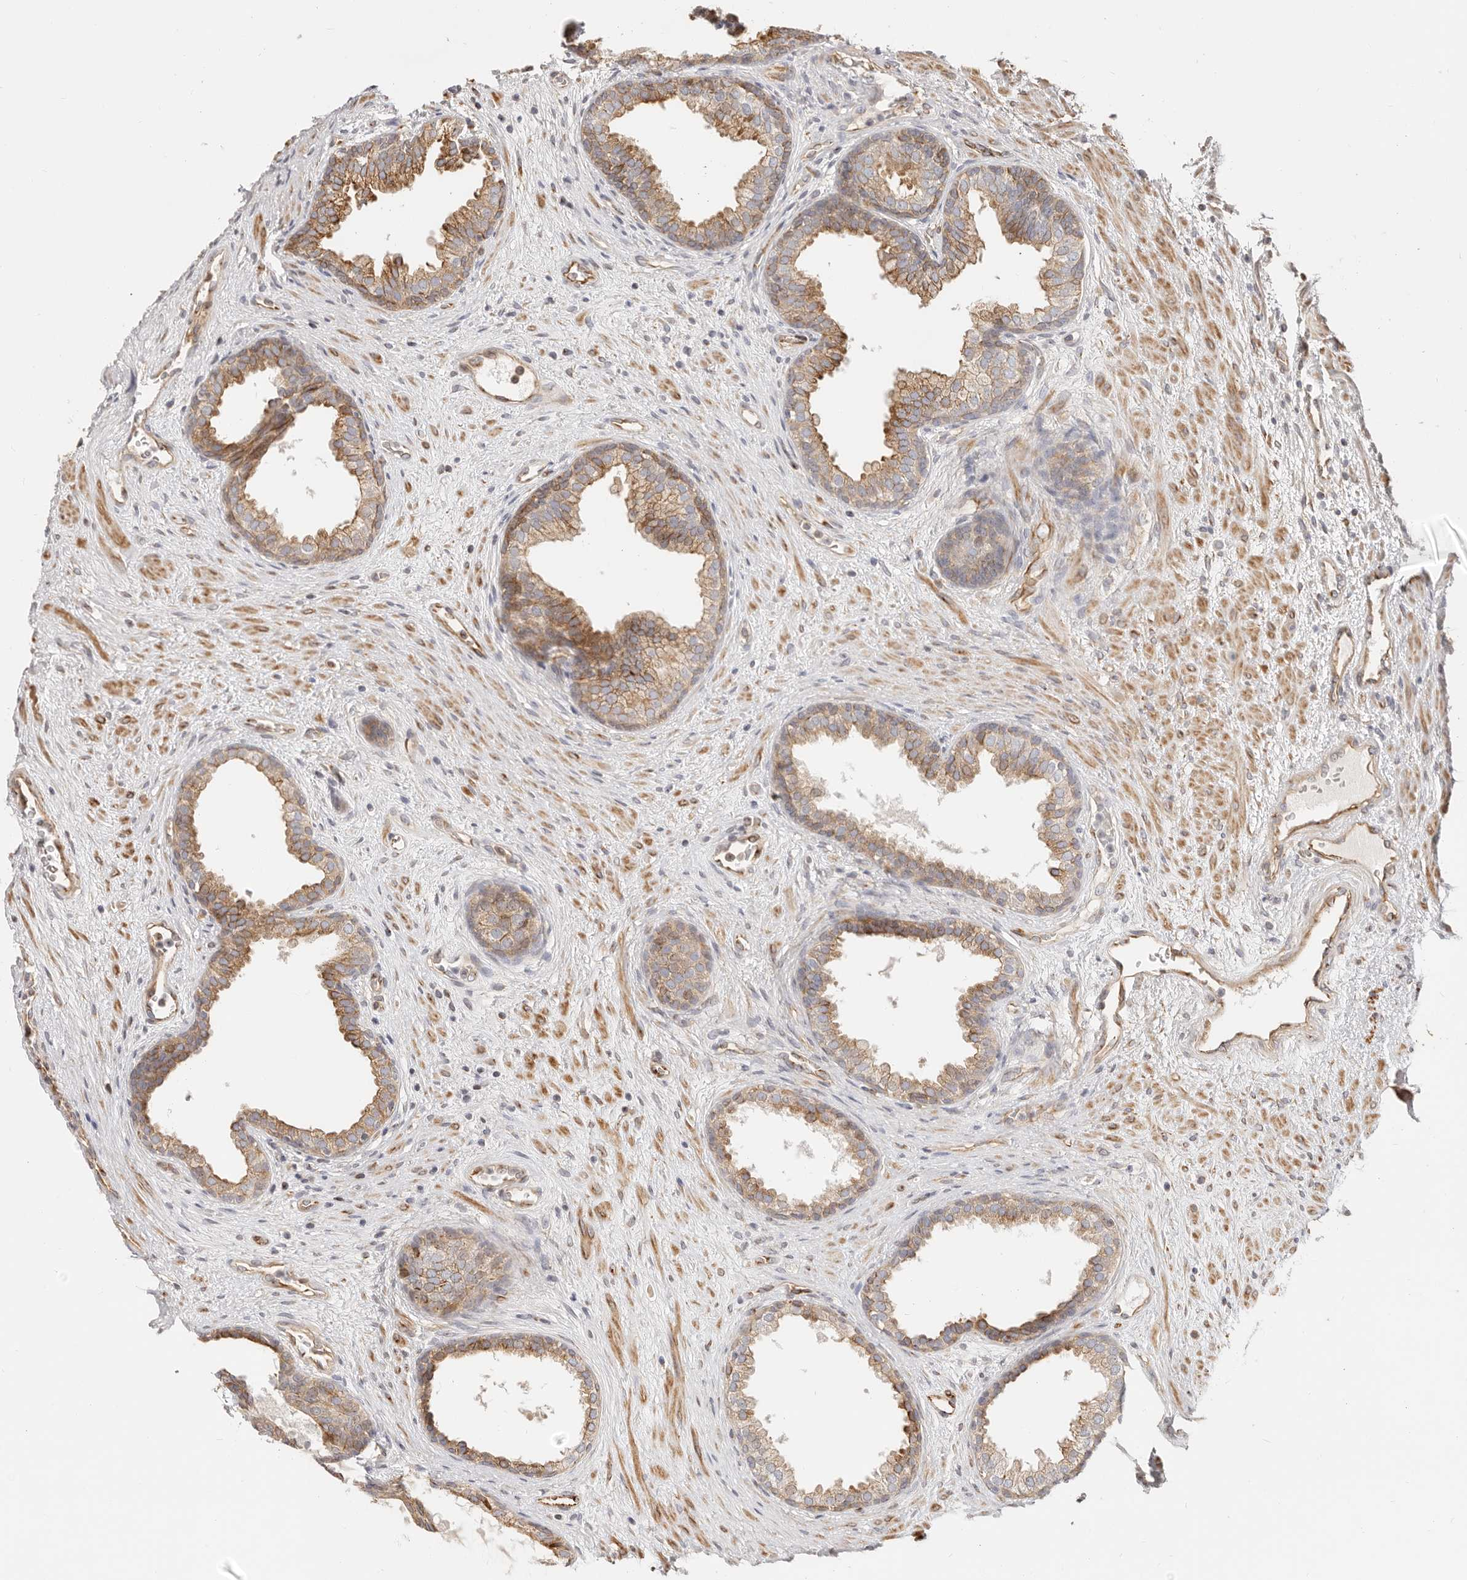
{"staining": {"intensity": "moderate", "quantity": "25%-75%", "location": "cytoplasmic/membranous"}, "tissue": "prostate", "cell_type": "Glandular cells", "image_type": "normal", "snomed": [{"axis": "morphology", "description": "Normal tissue, NOS"}, {"axis": "topography", "description": "Prostate"}], "caption": "Prostate stained with DAB immunohistochemistry (IHC) reveals medium levels of moderate cytoplasmic/membranous positivity in approximately 25%-75% of glandular cells.", "gene": "DTNBP1", "patient": {"sex": "male", "age": 76}}